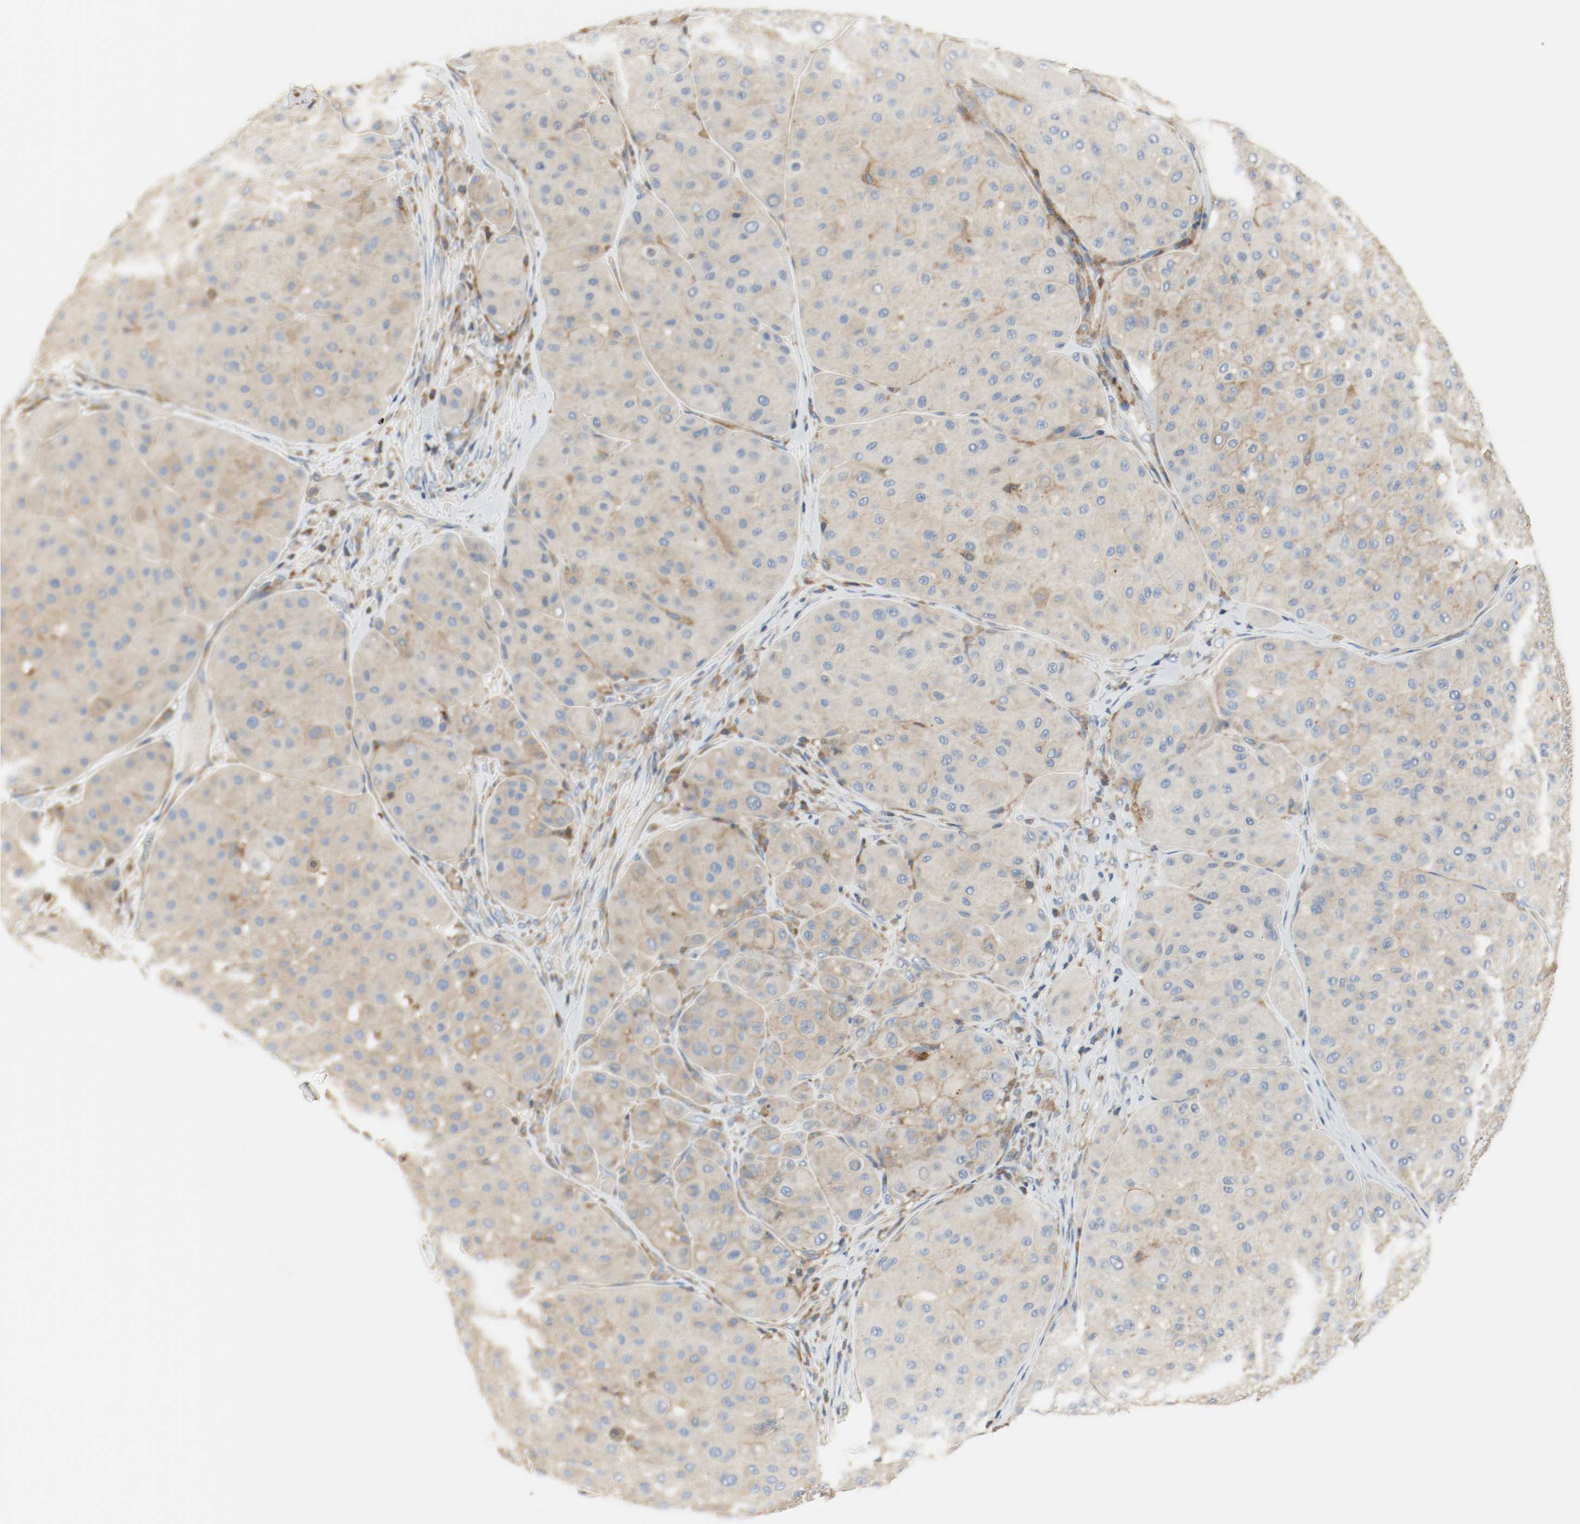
{"staining": {"intensity": "moderate", "quantity": ">75%", "location": "cytoplasmic/membranous"}, "tissue": "melanoma", "cell_type": "Tumor cells", "image_type": "cancer", "snomed": [{"axis": "morphology", "description": "Normal tissue, NOS"}, {"axis": "morphology", "description": "Malignant melanoma, Metastatic site"}, {"axis": "topography", "description": "Skin"}], "caption": "High-magnification brightfield microscopy of malignant melanoma (metastatic site) stained with DAB (3,3'-diaminobenzidine) (brown) and counterstained with hematoxylin (blue). tumor cells exhibit moderate cytoplasmic/membranous staining is appreciated in approximately>75% of cells.", "gene": "ARPC1B", "patient": {"sex": "male", "age": 41}}